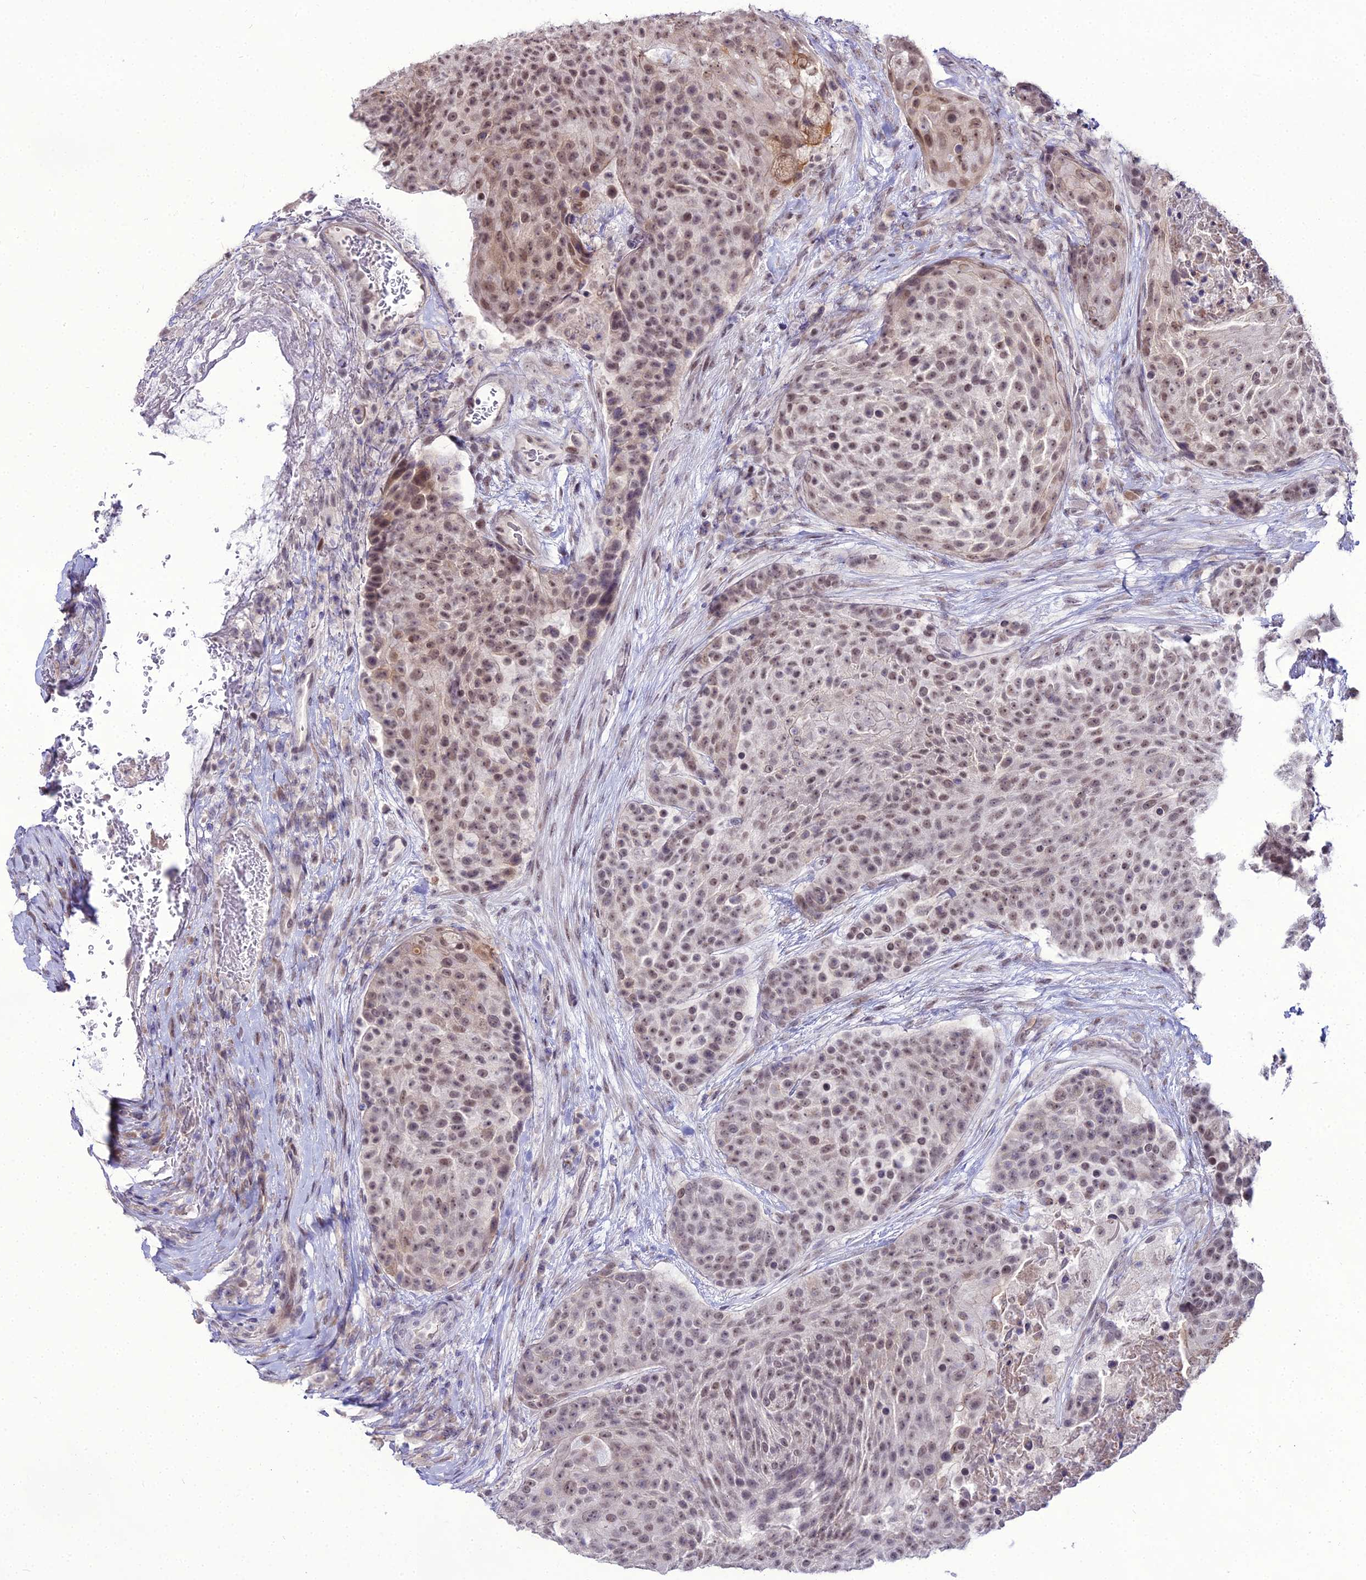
{"staining": {"intensity": "moderate", "quantity": "25%-75%", "location": "nuclear"}, "tissue": "urothelial cancer", "cell_type": "Tumor cells", "image_type": "cancer", "snomed": [{"axis": "morphology", "description": "Urothelial carcinoma, High grade"}, {"axis": "topography", "description": "Urinary bladder"}], "caption": "This photomicrograph shows high-grade urothelial carcinoma stained with immunohistochemistry (IHC) to label a protein in brown. The nuclear of tumor cells show moderate positivity for the protein. Nuclei are counter-stained blue.", "gene": "TROAP", "patient": {"sex": "female", "age": 63}}